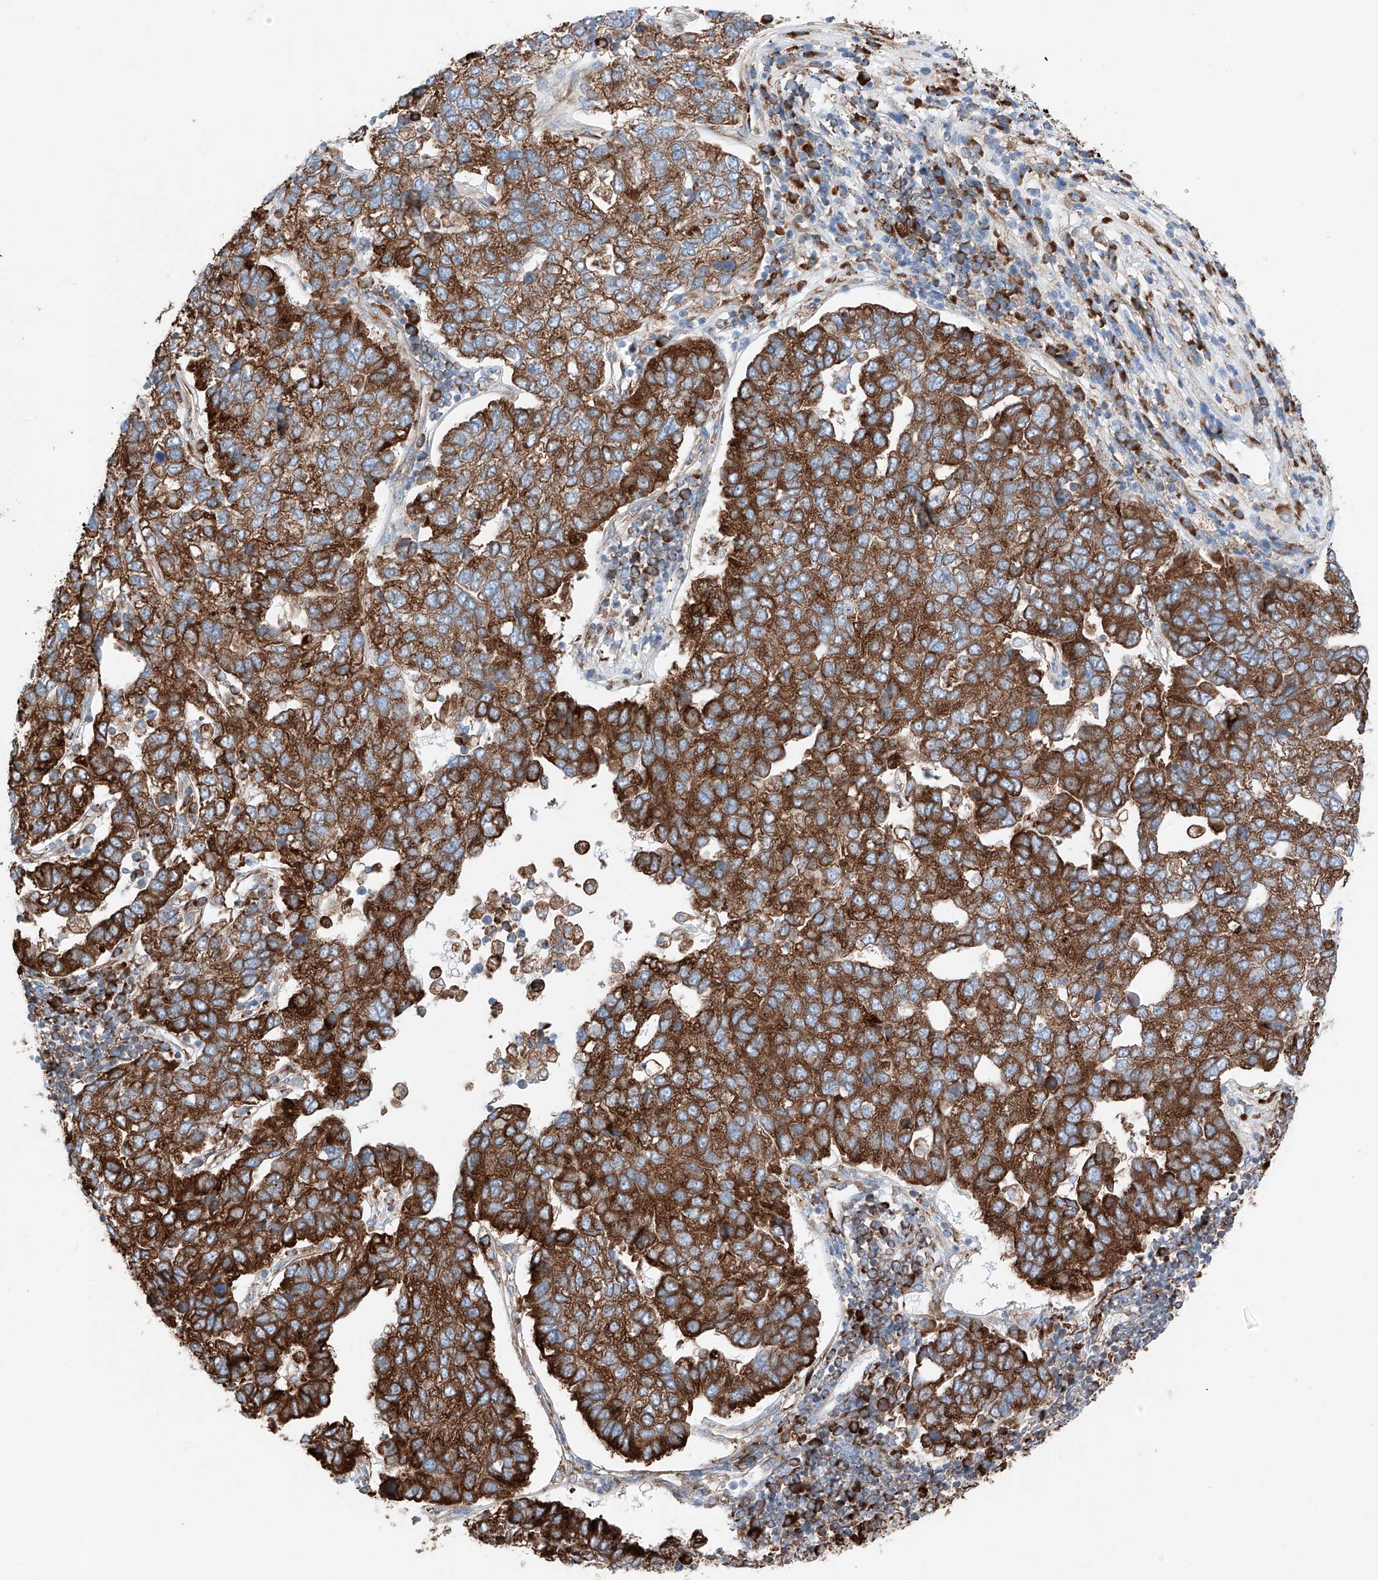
{"staining": {"intensity": "strong", "quantity": ">75%", "location": "cytoplasmic/membranous"}, "tissue": "pancreatic cancer", "cell_type": "Tumor cells", "image_type": "cancer", "snomed": [{"axis": "morphology", "description": "Adenocarcinoma, NOS"}, {"axis": "topography", "description": "Pancreas"}], "caption": "Human pancreatic adenocarcinoma stained for a protein (brown) reveals strong cytoplasmic/membranous positive positivity in about >75% of tumor cells.", "gene": "CRELD1", "patient": {"sex": "female", "age": 61}}